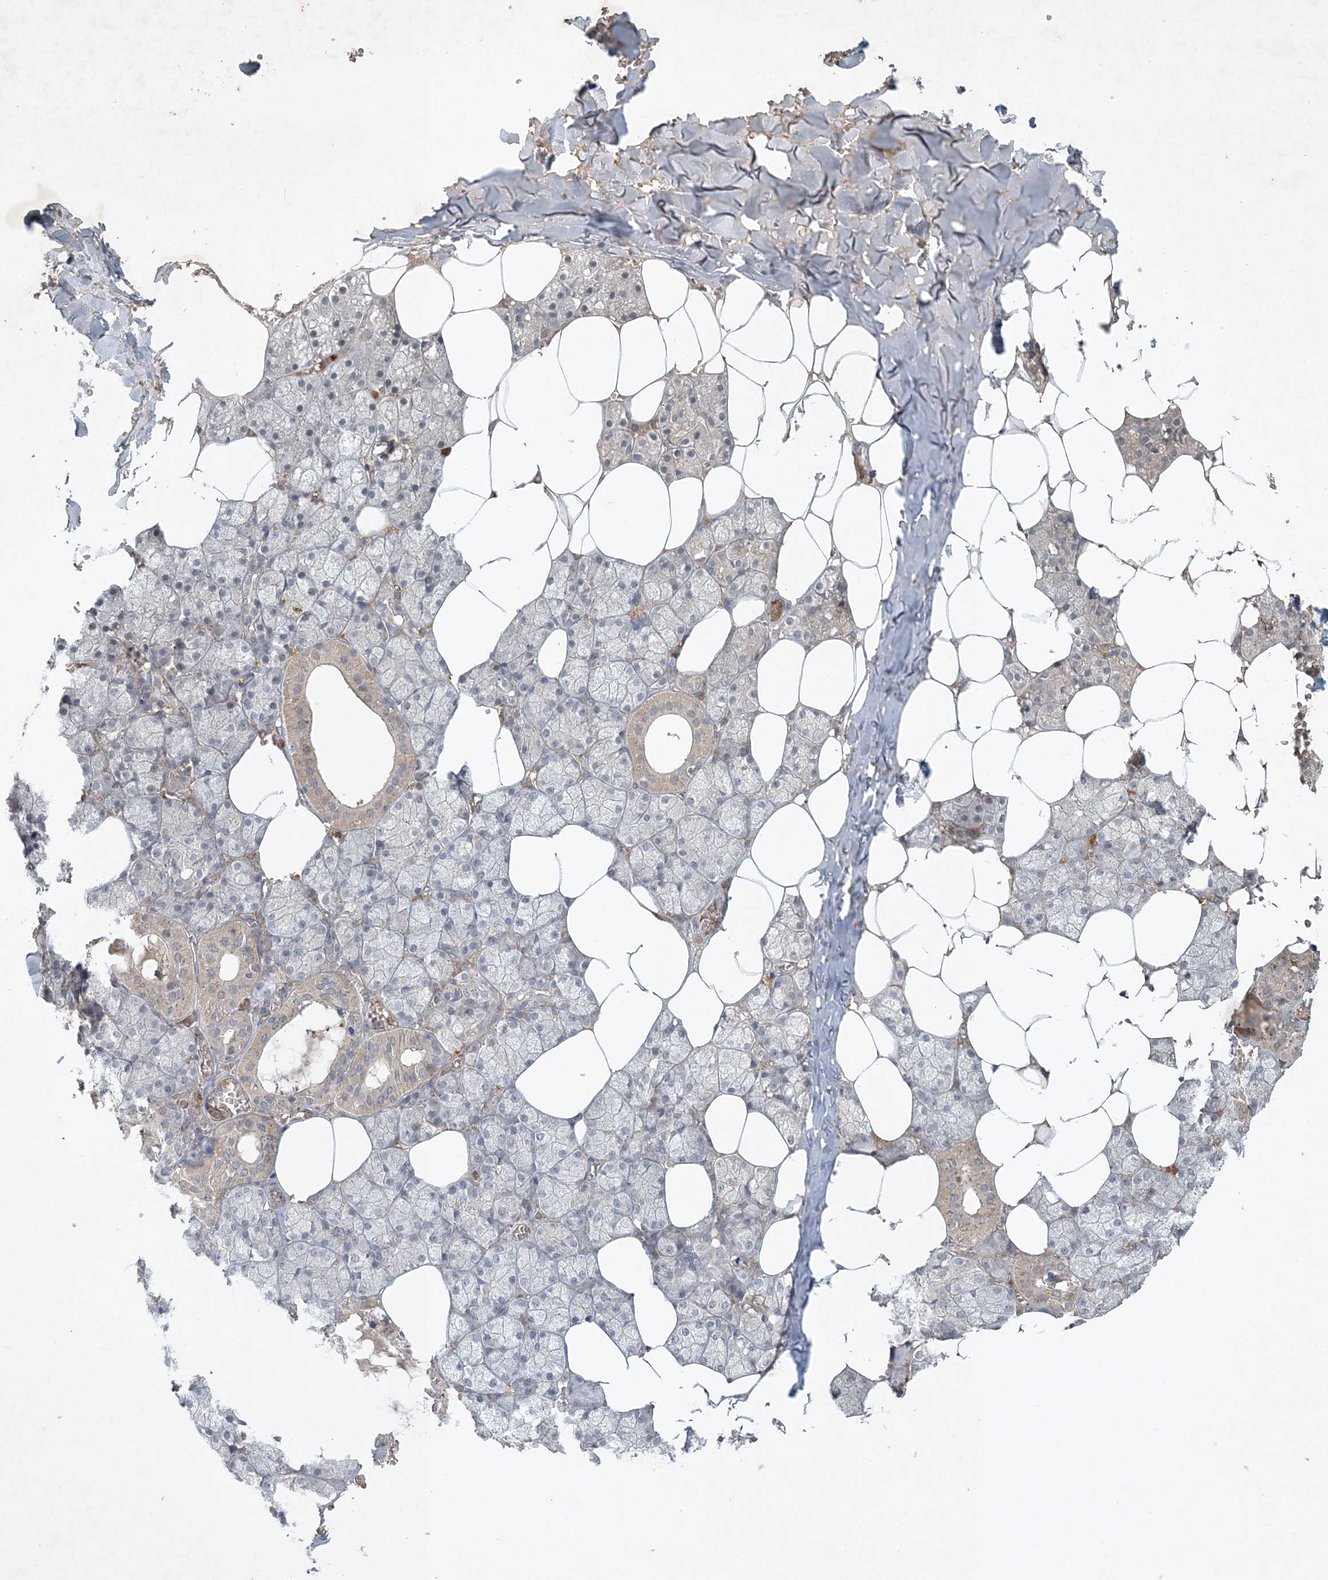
{"staining": {"intensity": "weak", "quantity": "<25%", "location": "cytoplasmic/membranous"}, "tissue": "salivary gland", "cell_type": "Glandular cells", "image_type": "normal", "snomed": [{"axis": "morphology", "description": "Normal tissue, NOS"}, {"axis": "topography", "description": "Salivary gland"}], "caption": "Glandular cells show no significant protein staining in normal salivary gland. (DAB (3,3'-diaminobenzidine) immunohistochemistry (IHC) with hematoxylin counter stain).", "gene": "TNFAIP6", "patient": {"sex": "male", "age": 62}}